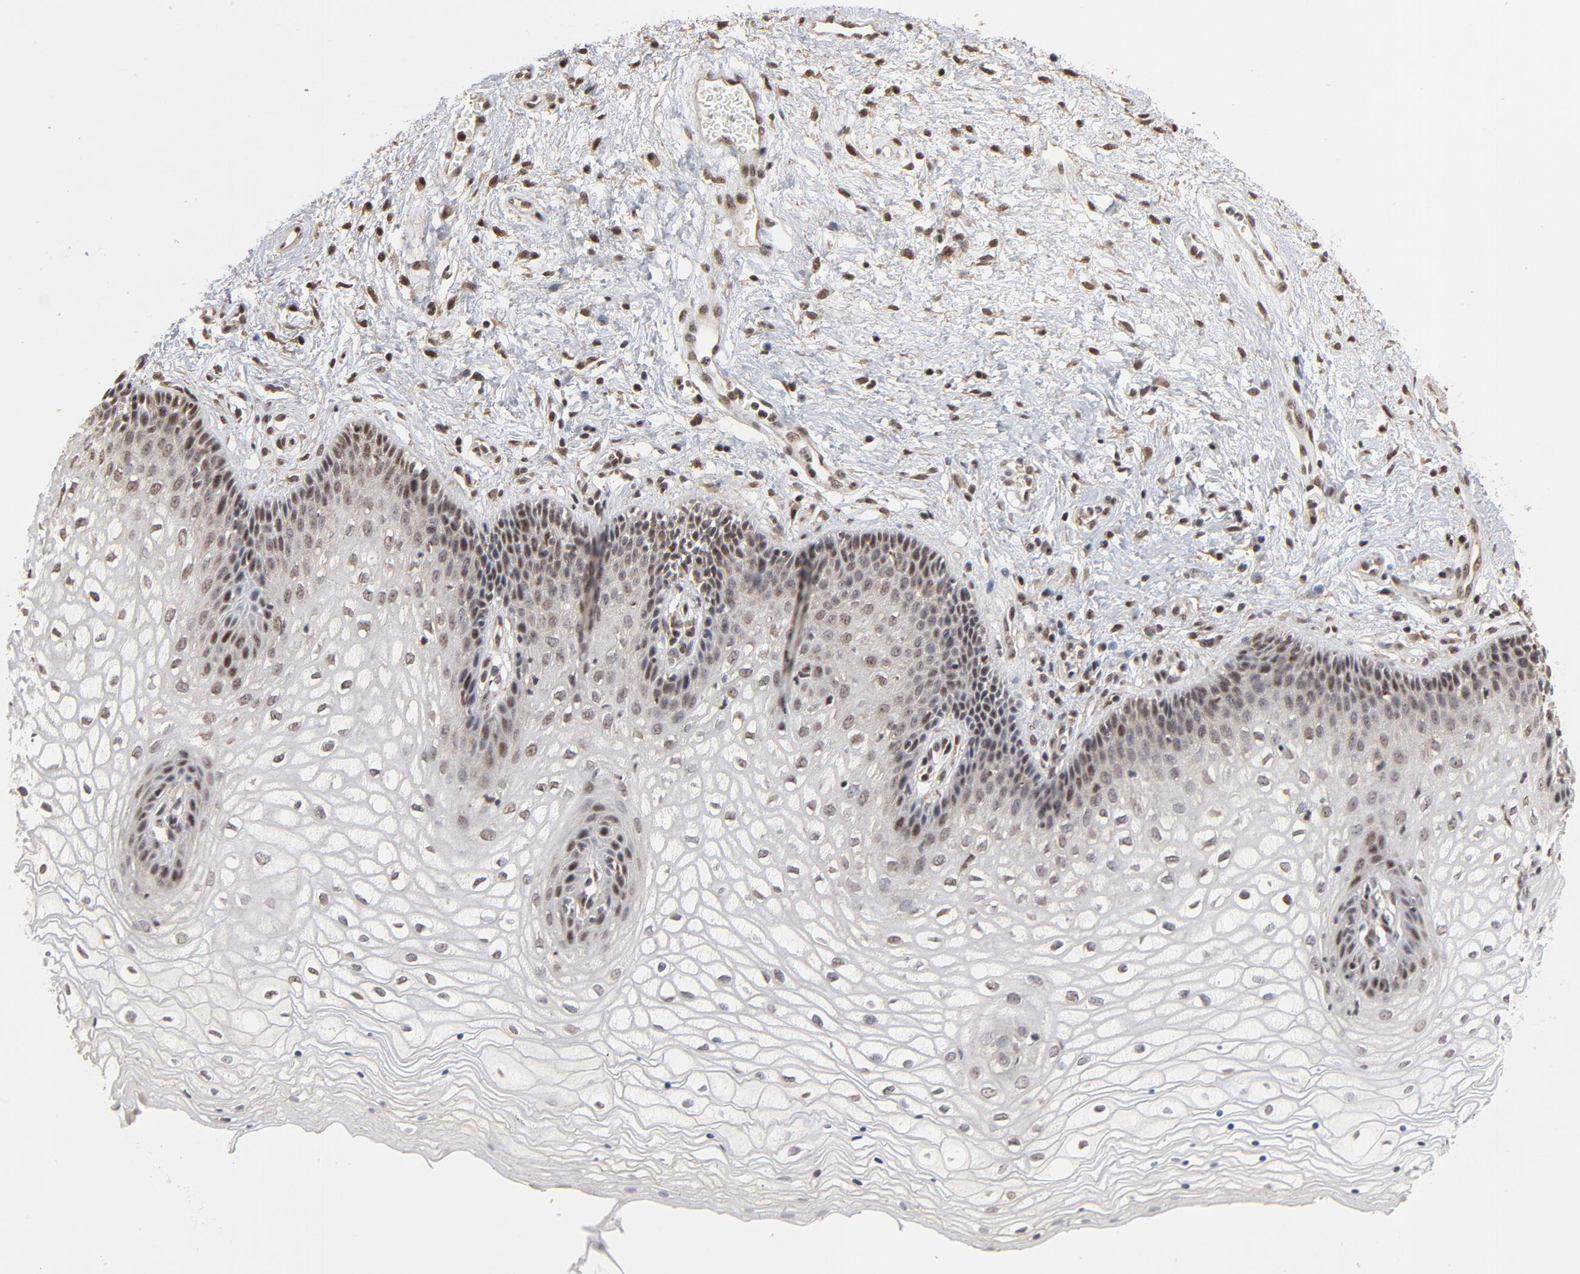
{"staining": {"intensity": "moderate", "quantity": "25%-75%", "location": "nuclear"}, "tissue": "vagina", "cell_type": "Squamous epithelial cells", "image_type": "normal", "snomed": [{"axis": "morphology", "description": "Normal tissue, NOS"}, {"axis": "topography", "description": "Vagina"}], "caption": "This micrograph reveals IHC staining of benign vagina, with medium moderate nuclear positivity in approximately 25%-75% of squamous epithelial cells.", "gene": "TP53RK", "patient": {"sex": "female", "age": 34}}